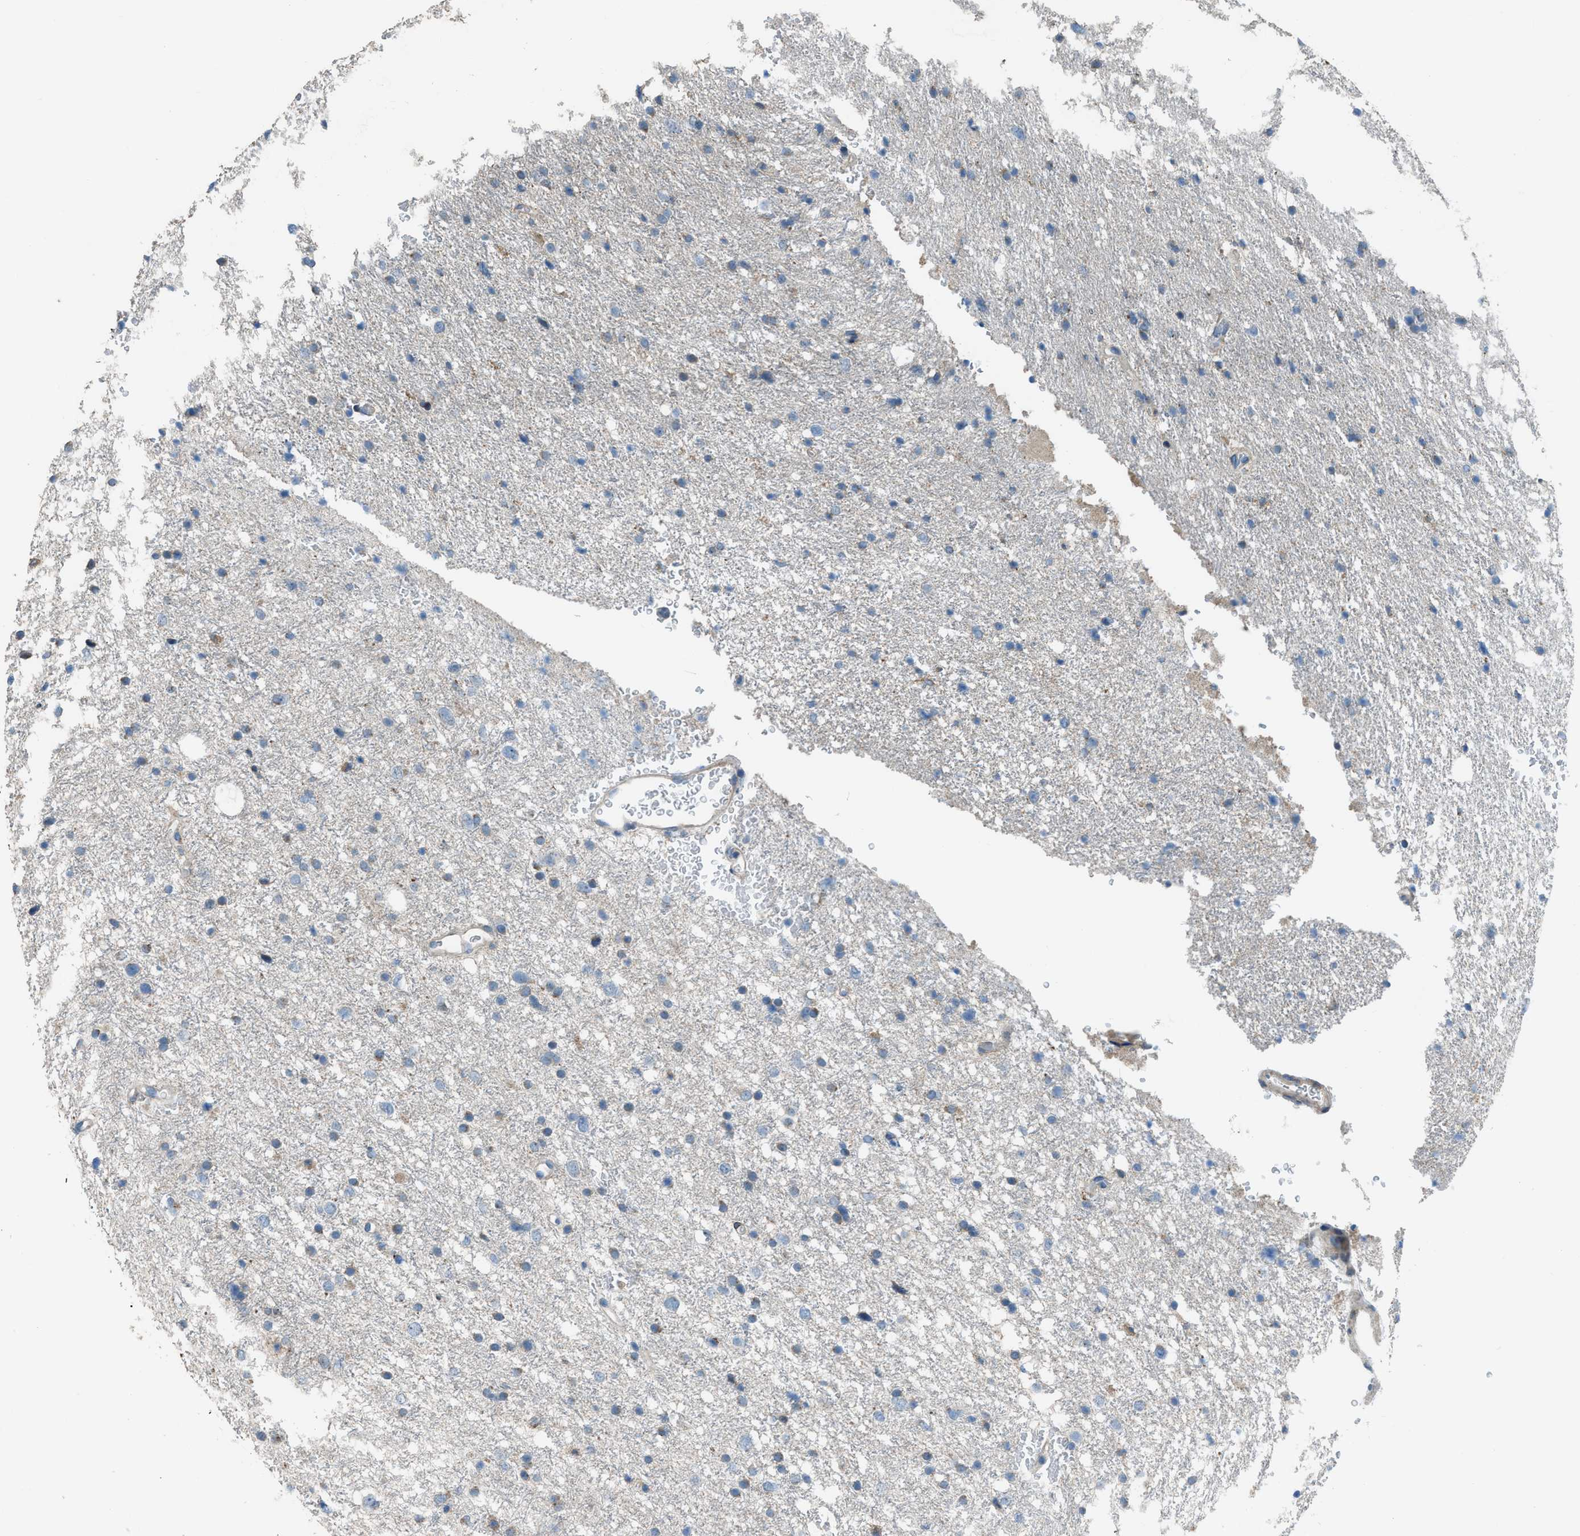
{"staining": {"intensity": "weak", "quantity": "<25%", "location": "cytoplasmic/membranous"}, "tissue": "glioma", "cell_type": "Tumor cells", "image_type": "cancer", "snomed": [{"axis": "morphology", "description": "Glioma, malignant, Low grade"}, {"axis": "topography", "description": "Brain"}], "caption": "Immunohistochemistry (IHC) photomicrograph of malignant glioma (low-grade) stained for a protein (brown), which reveals no expression in tumor cells.", "gene": "TIMD4", "patient": {"sex": "female", "age": 37}}